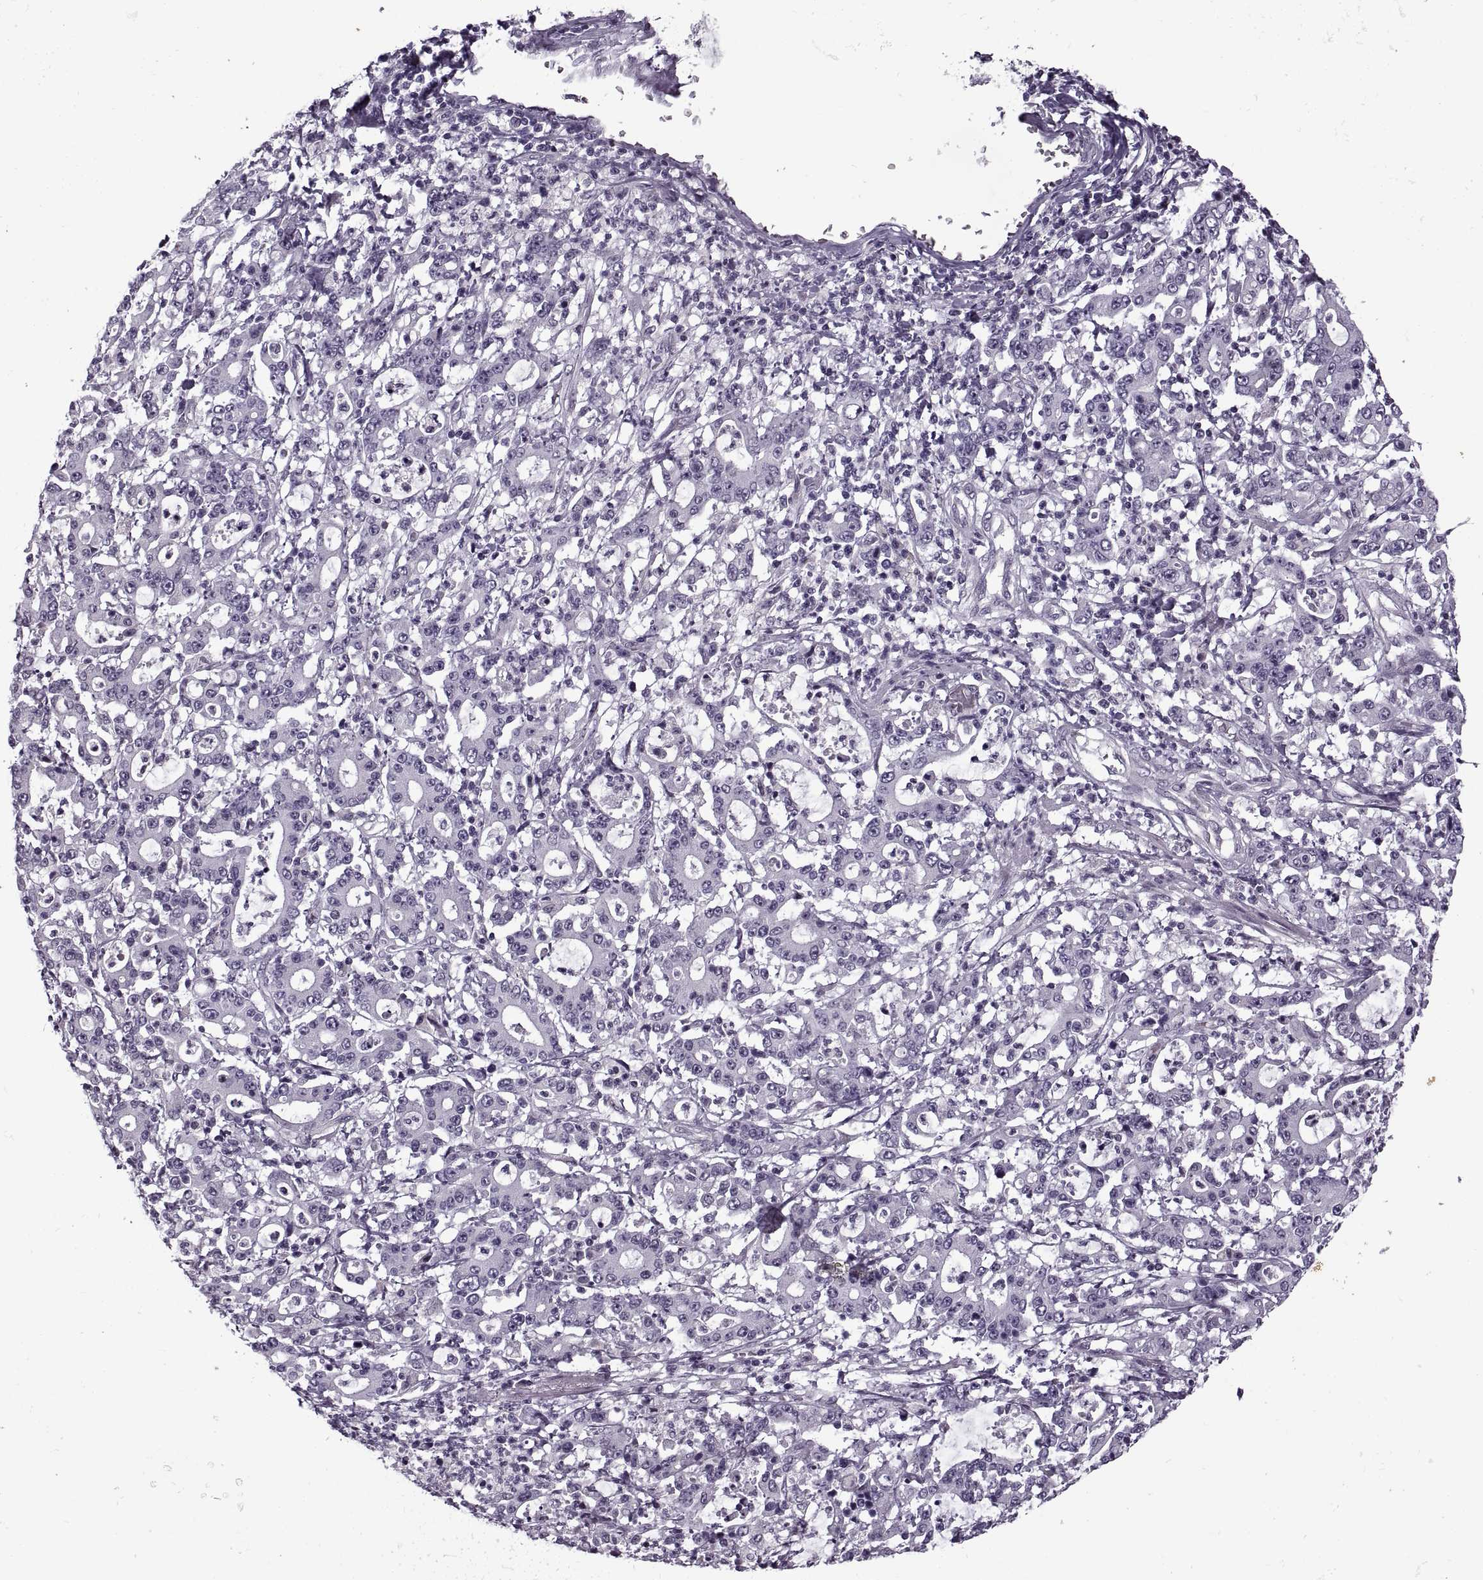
{"staining": {"intensity": "negative", "quantity": "none", "location": "none"}, "tissue": "stomach cancer", "cell_type": "Tumor cells", "image_type": "cancer", "snomed": [{"axis": "morphology", "description": "Adenocarcinoma, NOS"}, {"axis": "topography", "description": "Stomach, upper"}], "caption": "IHC photomicrograph of neoplastic tissue: stomach adenocarcinoma stained with DAB (3,3'-diaminobenzidine) reveals no significant protein positivity in tumor cells.", "gene": "PRSS37", "patient": {"sex": "male", "age": 68}}